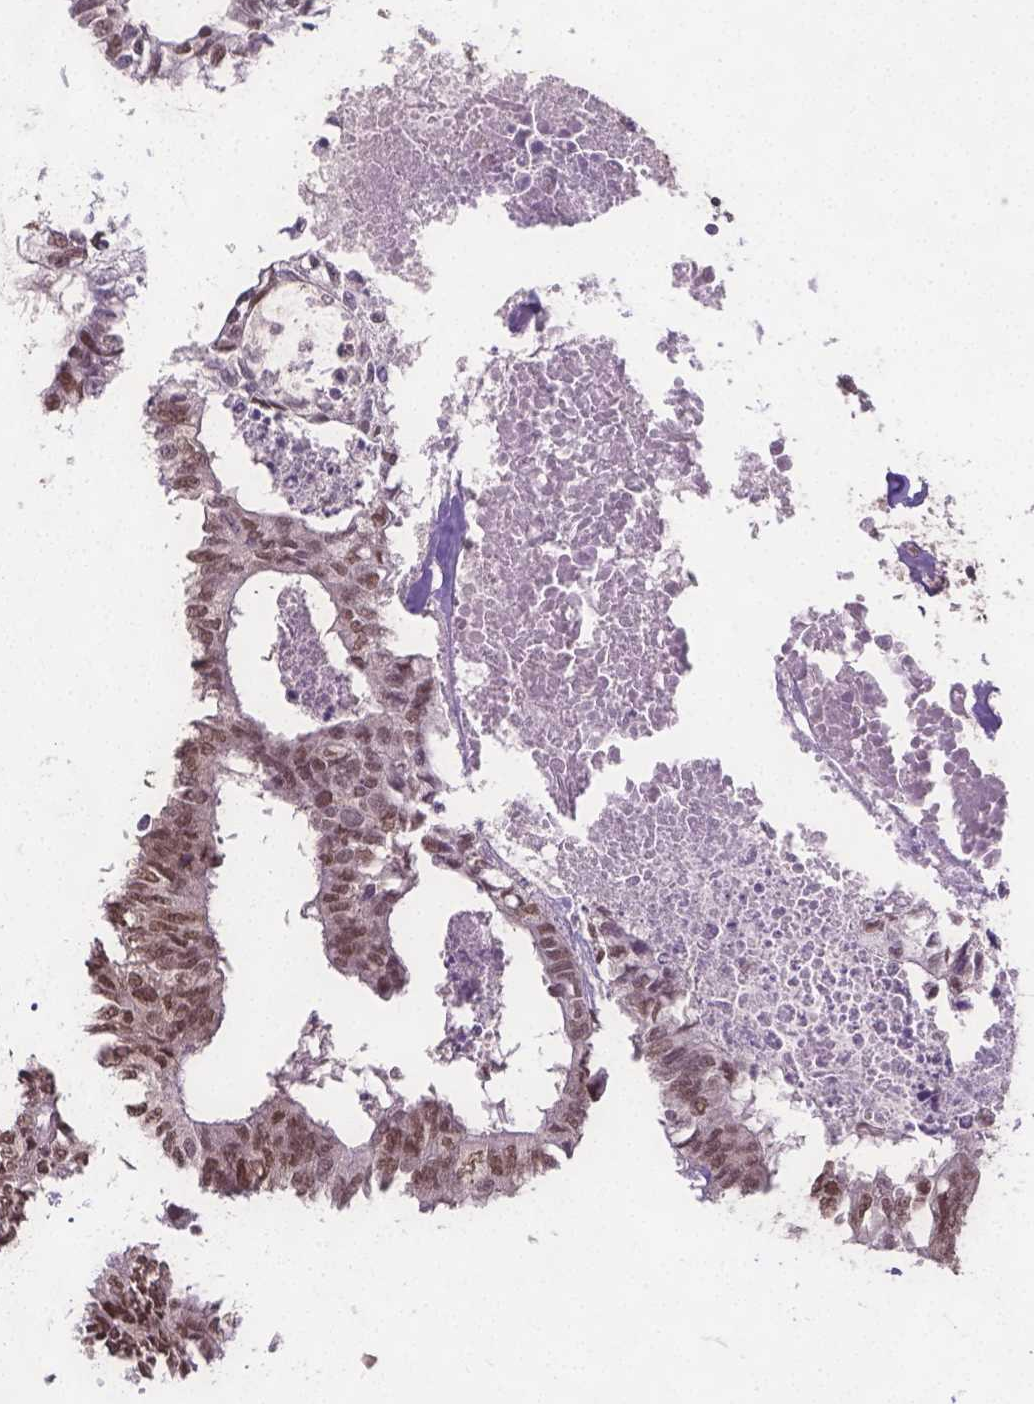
{"staining": {"intensity": "moderate", "quantity": ">75%", "location": "nuclear"}, "tissue": "colorectal cancer", "cell_type": "Tumor cells", "image_type": "cancer", "snomed": [{"axis": "morphology", "description": "Adenocarcinoma, NOS"}, {"axis": "topography", "description": "Colon"}, {"axis": "topography", "description": "Rectum"}], "caption": "This is a micrograph of immunohistochemistry staining of colorectal cancer (adenocarcinoma), which shows moderate expression in the nuclear of tumor cells.", "gene": "FANCE", "patient": {"sex": "male", "age": 57}}